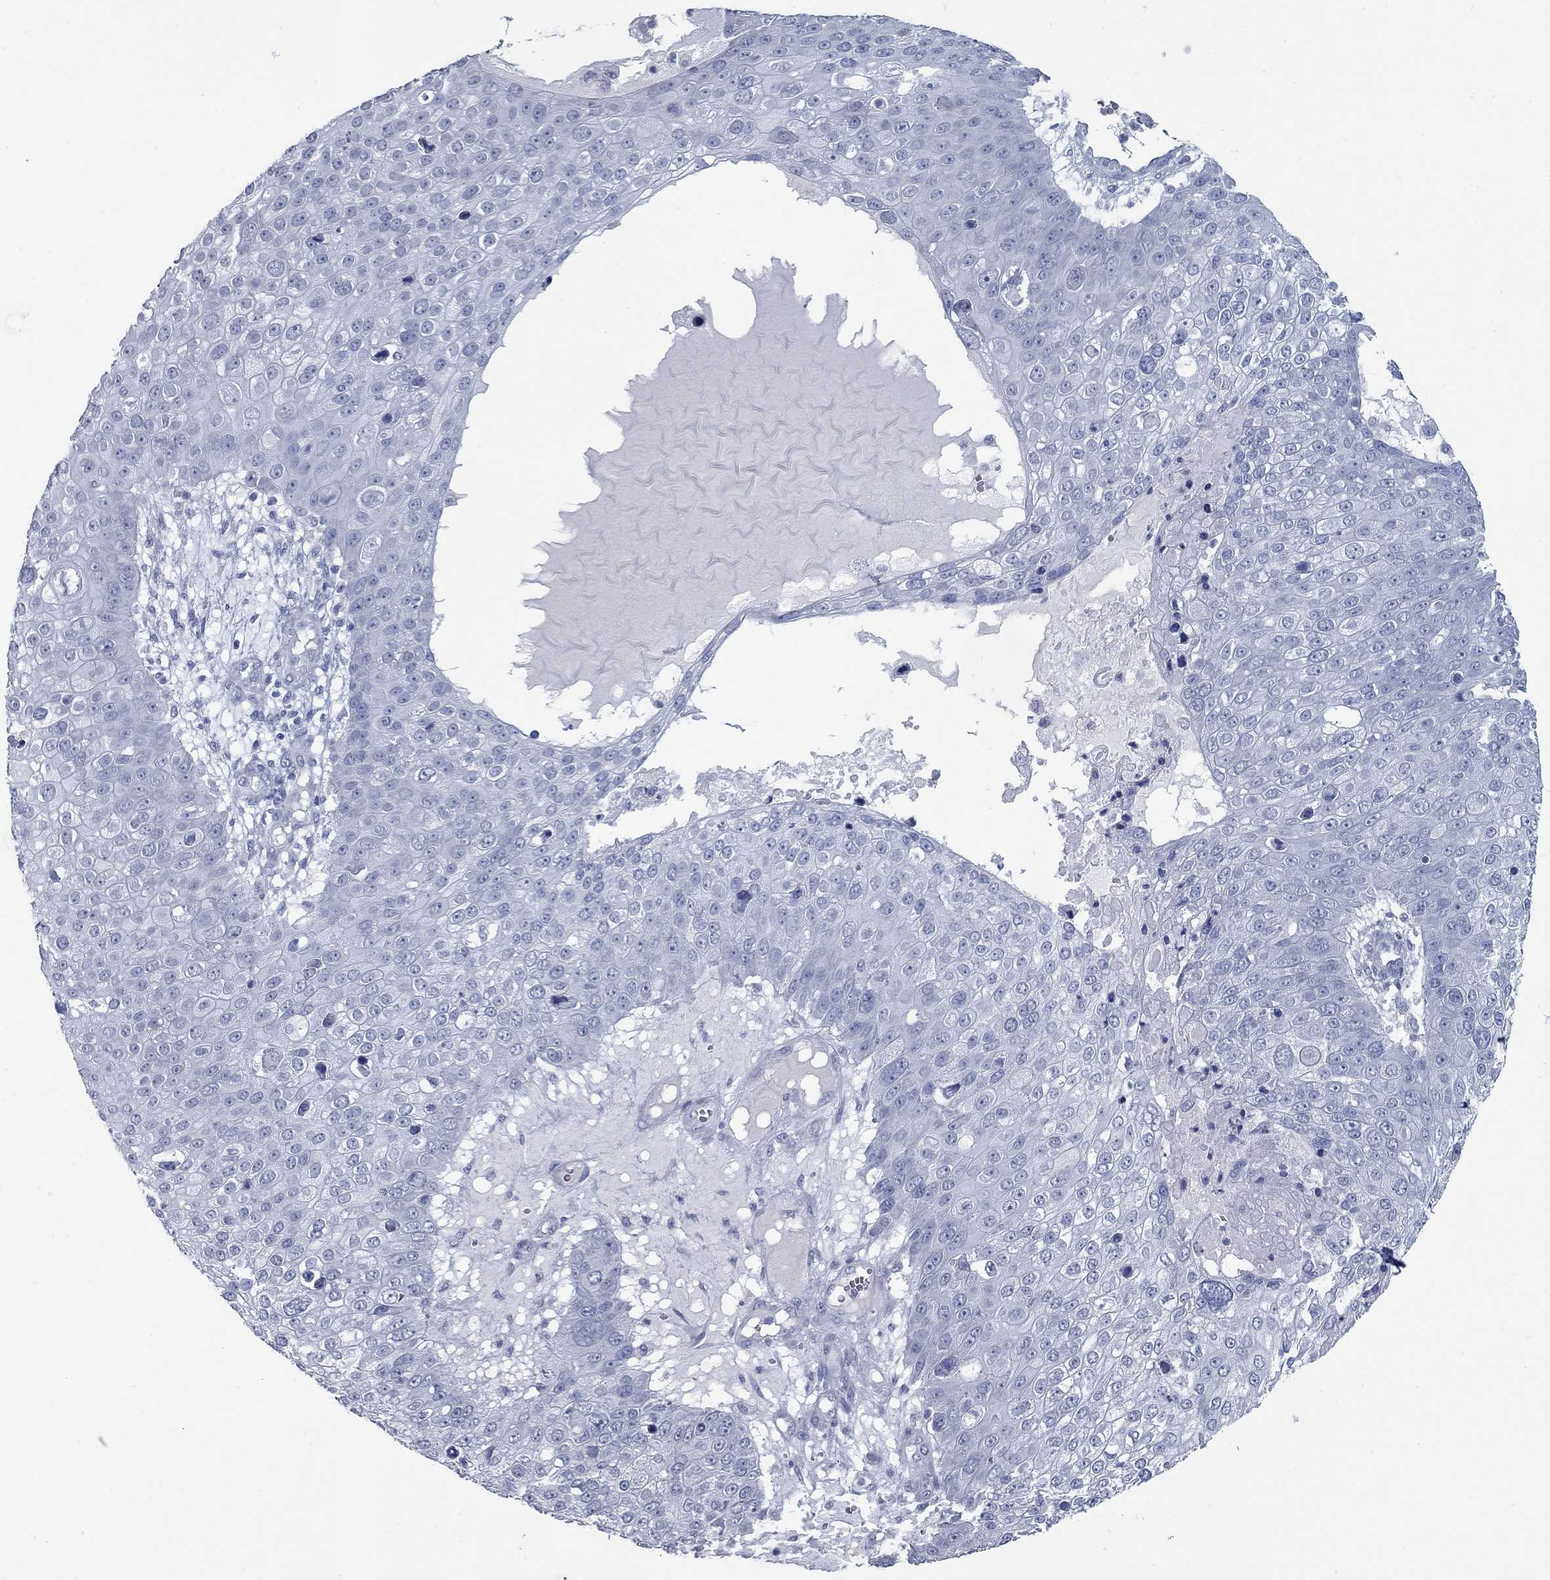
{"staining": {"intensity": "negative", "quantity": "none", "location": "none"}, "tissue": "skin cancer", "cell_type": "Tumor cells", "image_type": "cancer", "snomed": [{"axis": "morphology", "description": "Squamous cell carcinoma, NOS"}, {"axis": "topography", "description": "Skin"}], "caption": "This is a photomicrograph of immunohistochemistry staining of skin cancer, which shows no positivity in tumor cells.", "gene": "KIRREL2", "patient": {"sex": "male", "age": 71}}